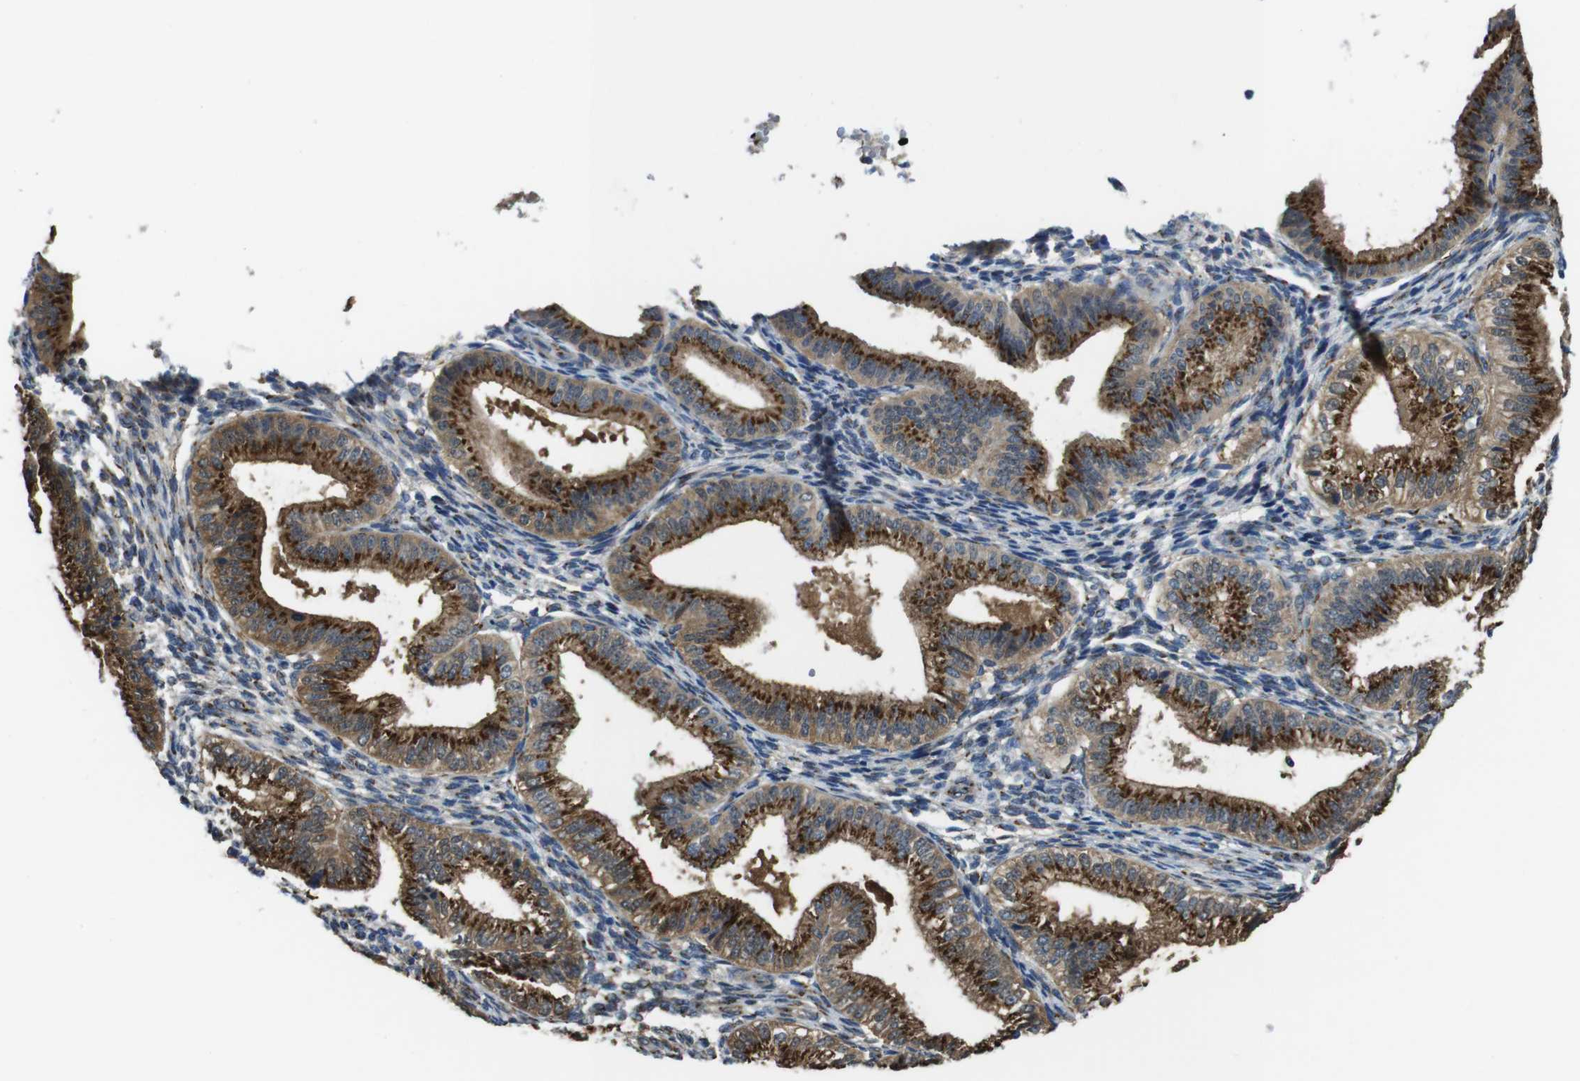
{"staining": {"intensity": "weak", "quantity": "25%-75%", "location": "cytoplasmic/membranous"}, "tissue": "endometrium", "cell_type": "Cells in endometrial stroma", "image_type": "normal", "snomed": [{"axis": "morphology", "description": "Normal tissue, NOS"}, {"axis": "topography", "description": "Endometrium"}], "caption": "The histopathology image reveals staining of benign endometrium, revealing weak cytoplasmic/membranous protein staining (brown color) within cells in endometrial stroma.", "gene": "RAB6A", "patient": {"sex": "female", "age": 39}}